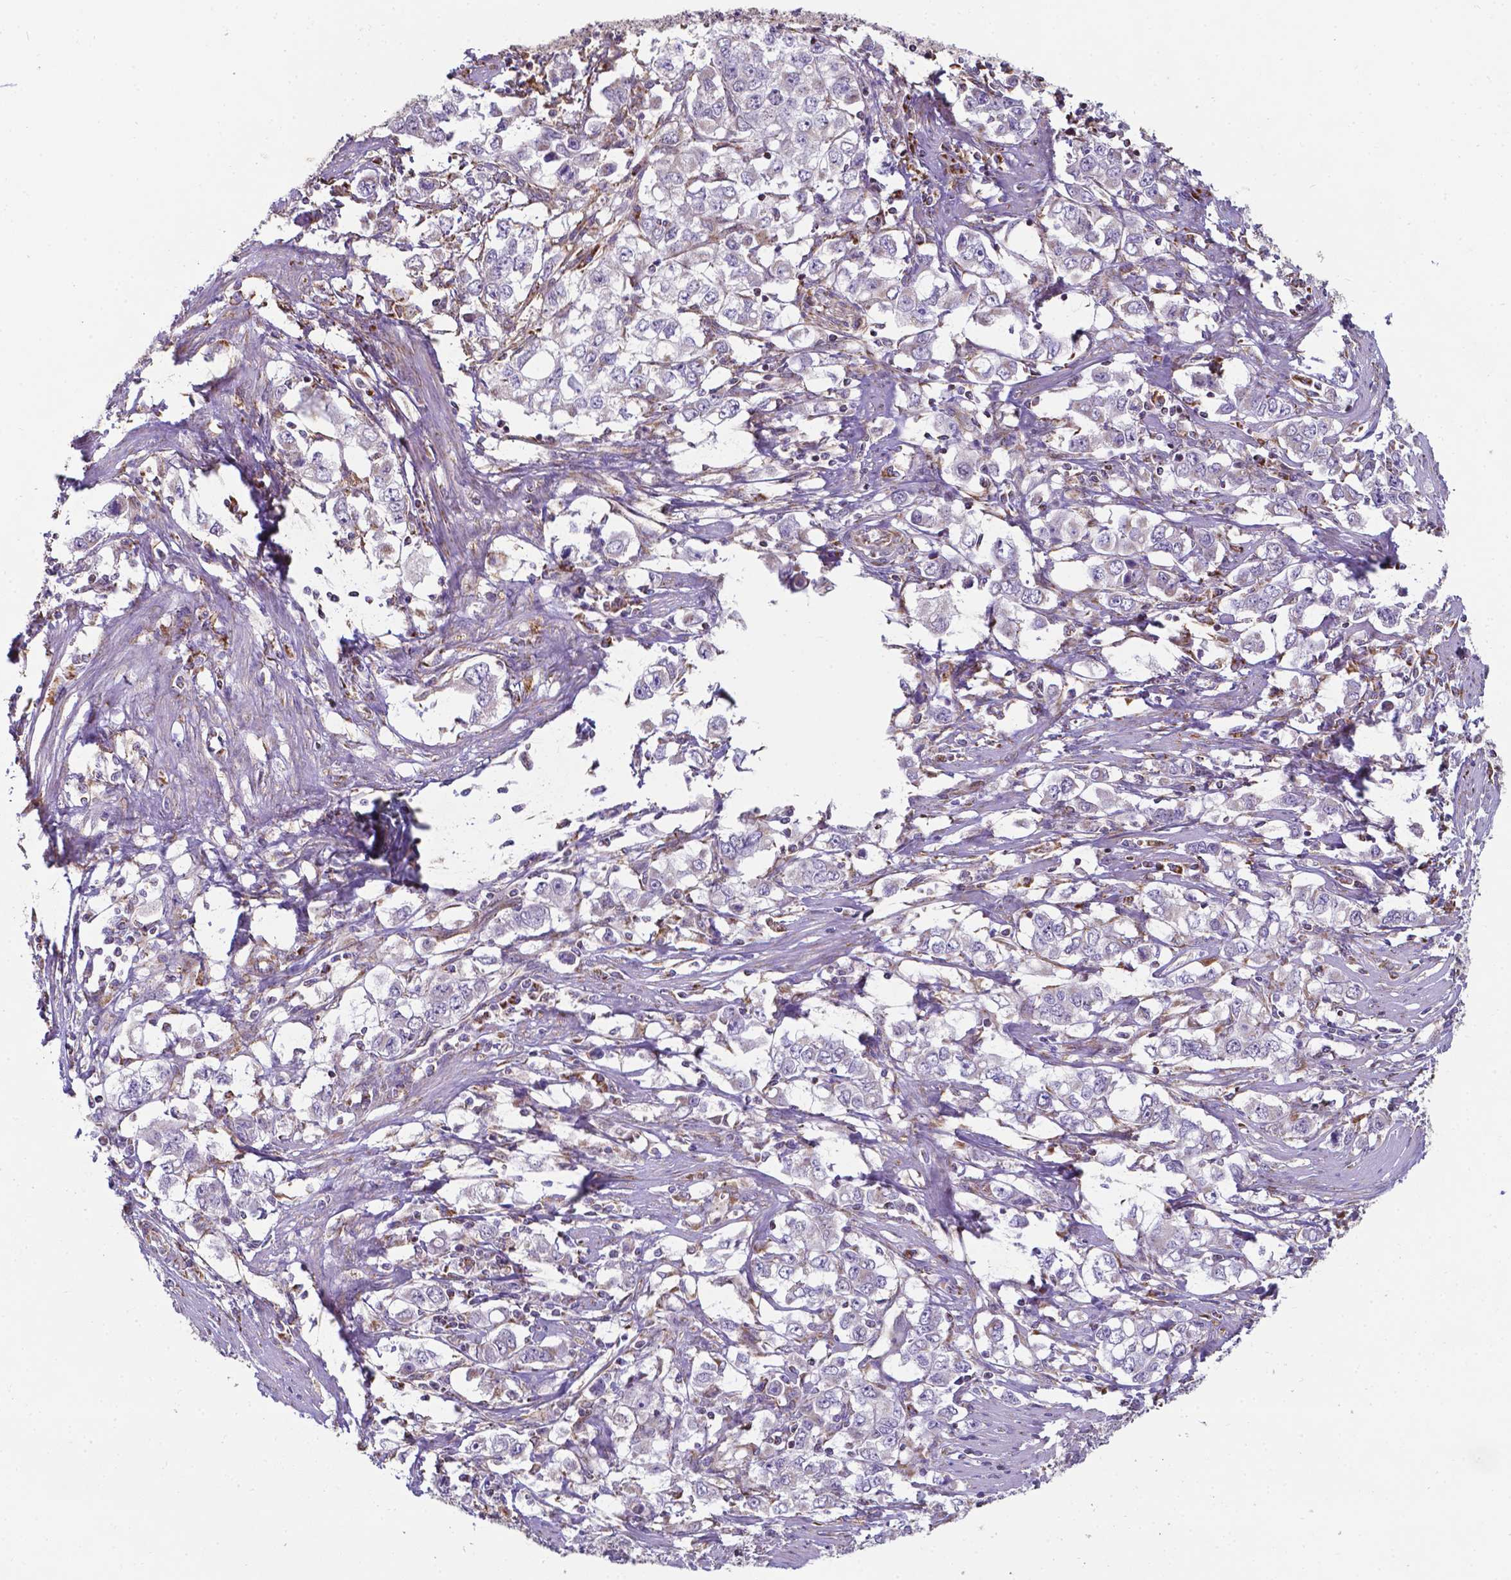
{"staining": {"intensity": "negative", "quantity": "none", "location": "none"}, "tissue": "stomach cancer", "cell_type": "Tumor cells", "image_type": "cancer", "snomed": [{"axis": "morphology", "description": "Adenocarcinoma, NOS"}, {"axis": "topography", "description": "Stomach, lower"}], "caption": "IHC photomicrograph of neoplastic tissue: human stomach cancer (adenocarcinoma) stained with DAB (3,3'-diaminobenzidine) exhibits no significant protein positivity in tumor cells. Brightfield microscopy of immunohistochemistry stained with DAB (brown) and hematoxylin (blue), captured at high magnification.", "gene": "FAM114A1", "patient": {"sex": "female", "age": 72}}